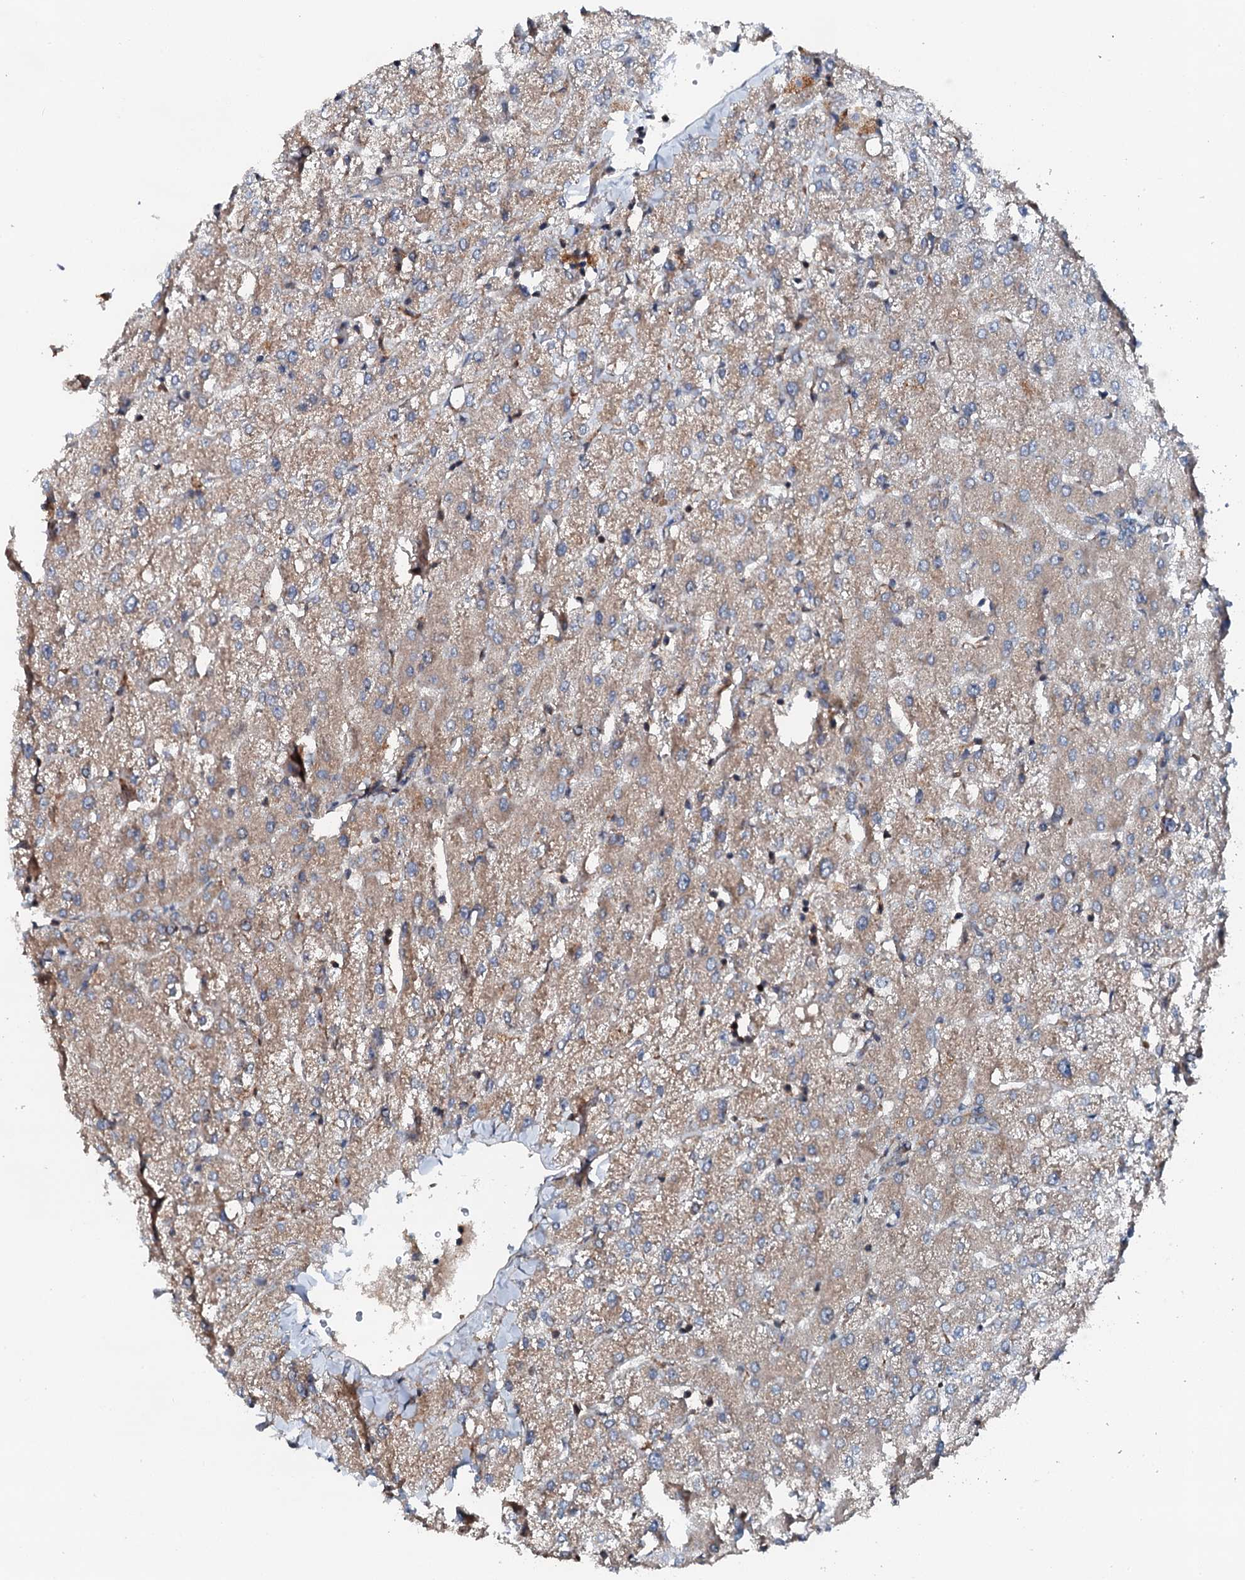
{"staining": {"intensity": "negative", "quantity": "none", "location": "none"}, "tissue": "liver", "cell_type": "Cholangiocytes", "image_type": "normal", "snomed": [{"axis": "morphology", "description": "Normal tissue, NOS"}, {"axis": "topography", "description": "Liver"}], "caption": "Cholangiocytes show no significant positivity in benign liver.", "gene": "FLYWCH1", "patient": {"sex": "female", "age": 54}}